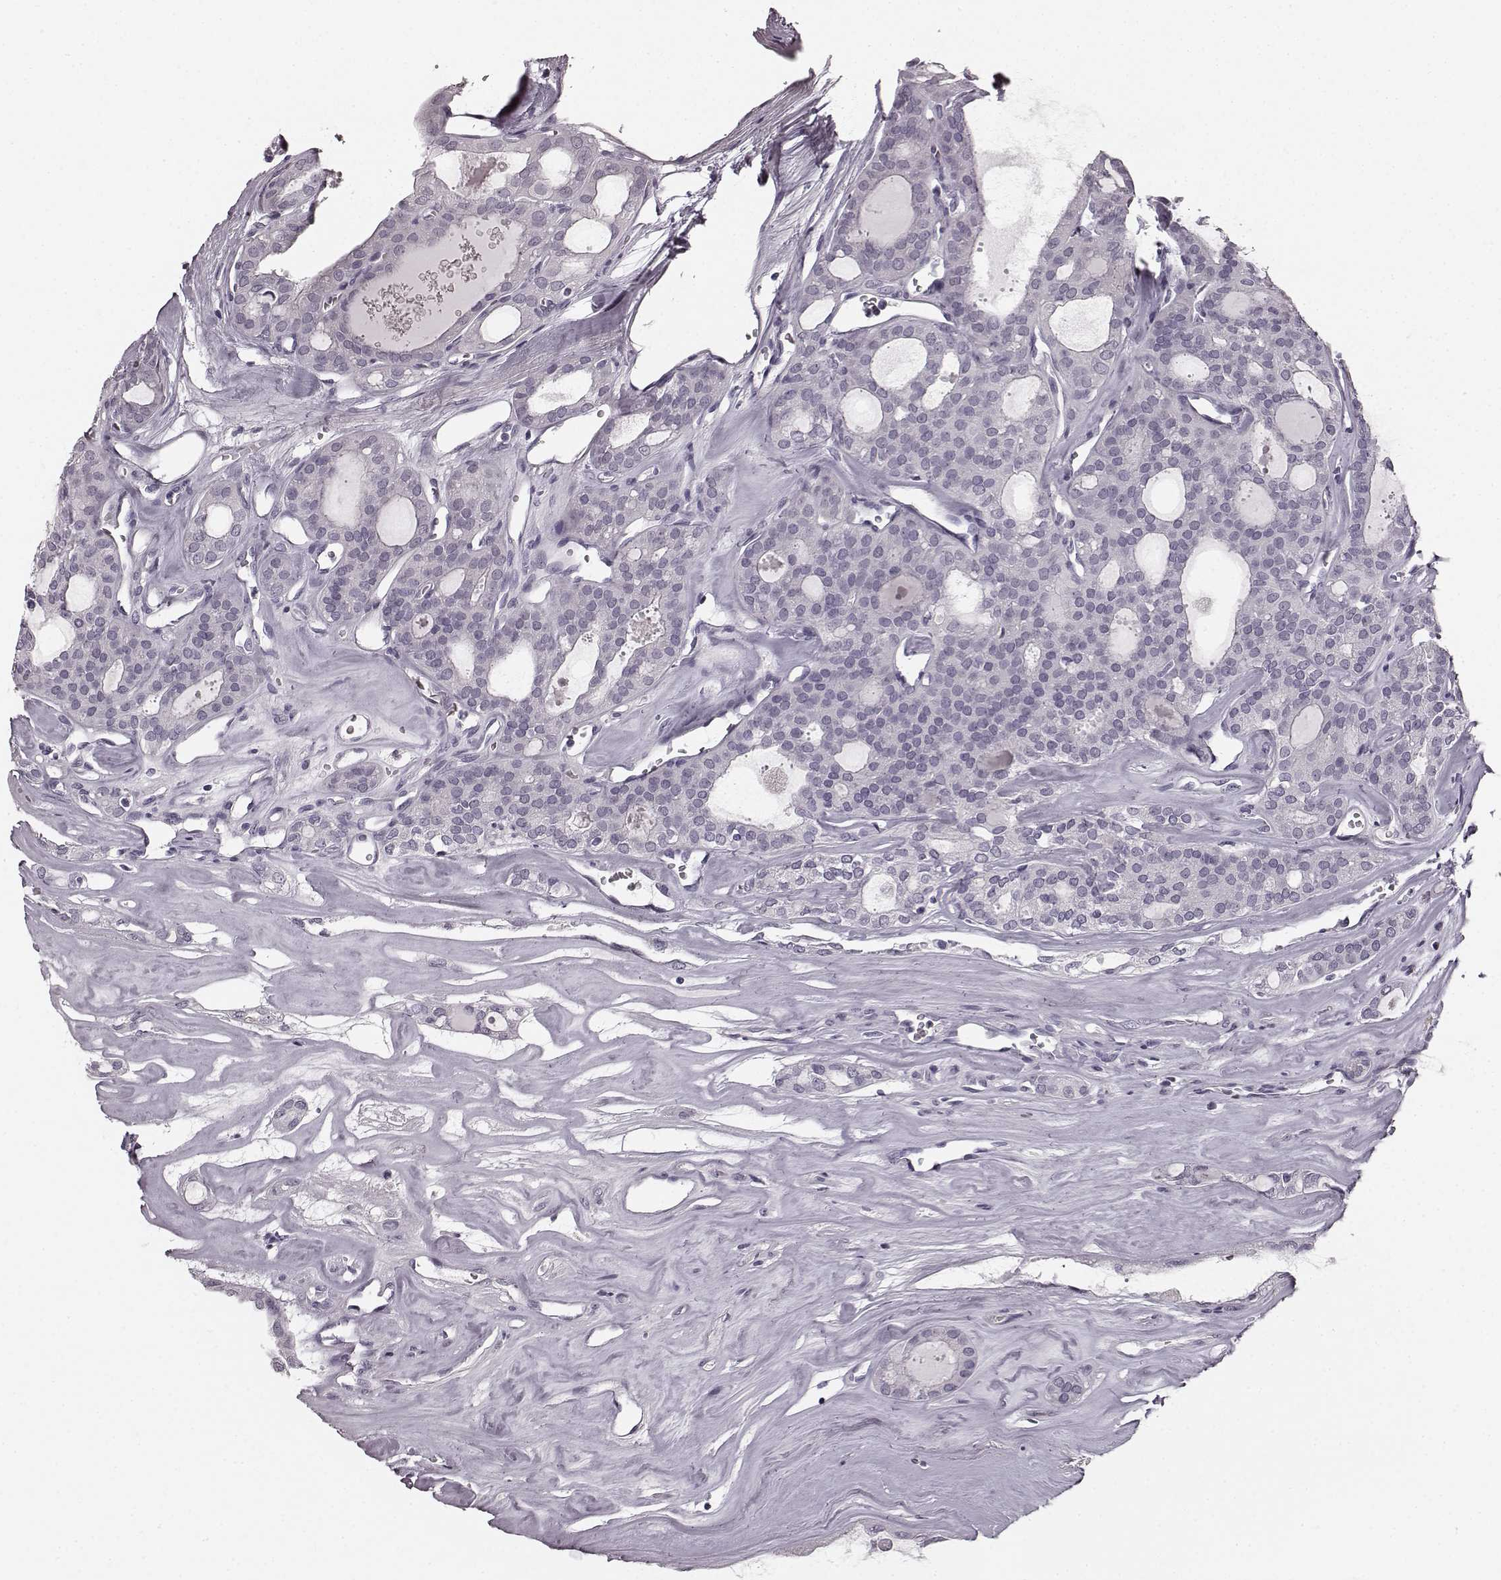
{"staining": {"intensity": "negative", "quantity": "none", "location": "none"}, "tissue": "thyroid cancer", "cell_type": "Tumor cells", "image_type": "cancer", "snomed": [{"axis": "morphology", "description": "Follicular adenoma carcinoma, NOS"}, {"axis": "topography", "description": "Thyroid gland"}], "caption": "Immunohistochemical staining of thyroid cancer exhibits no significant positivity in tumor cells.", "gene": "TMPRSS15", "patient": {"sex": "male", "age": 75}}